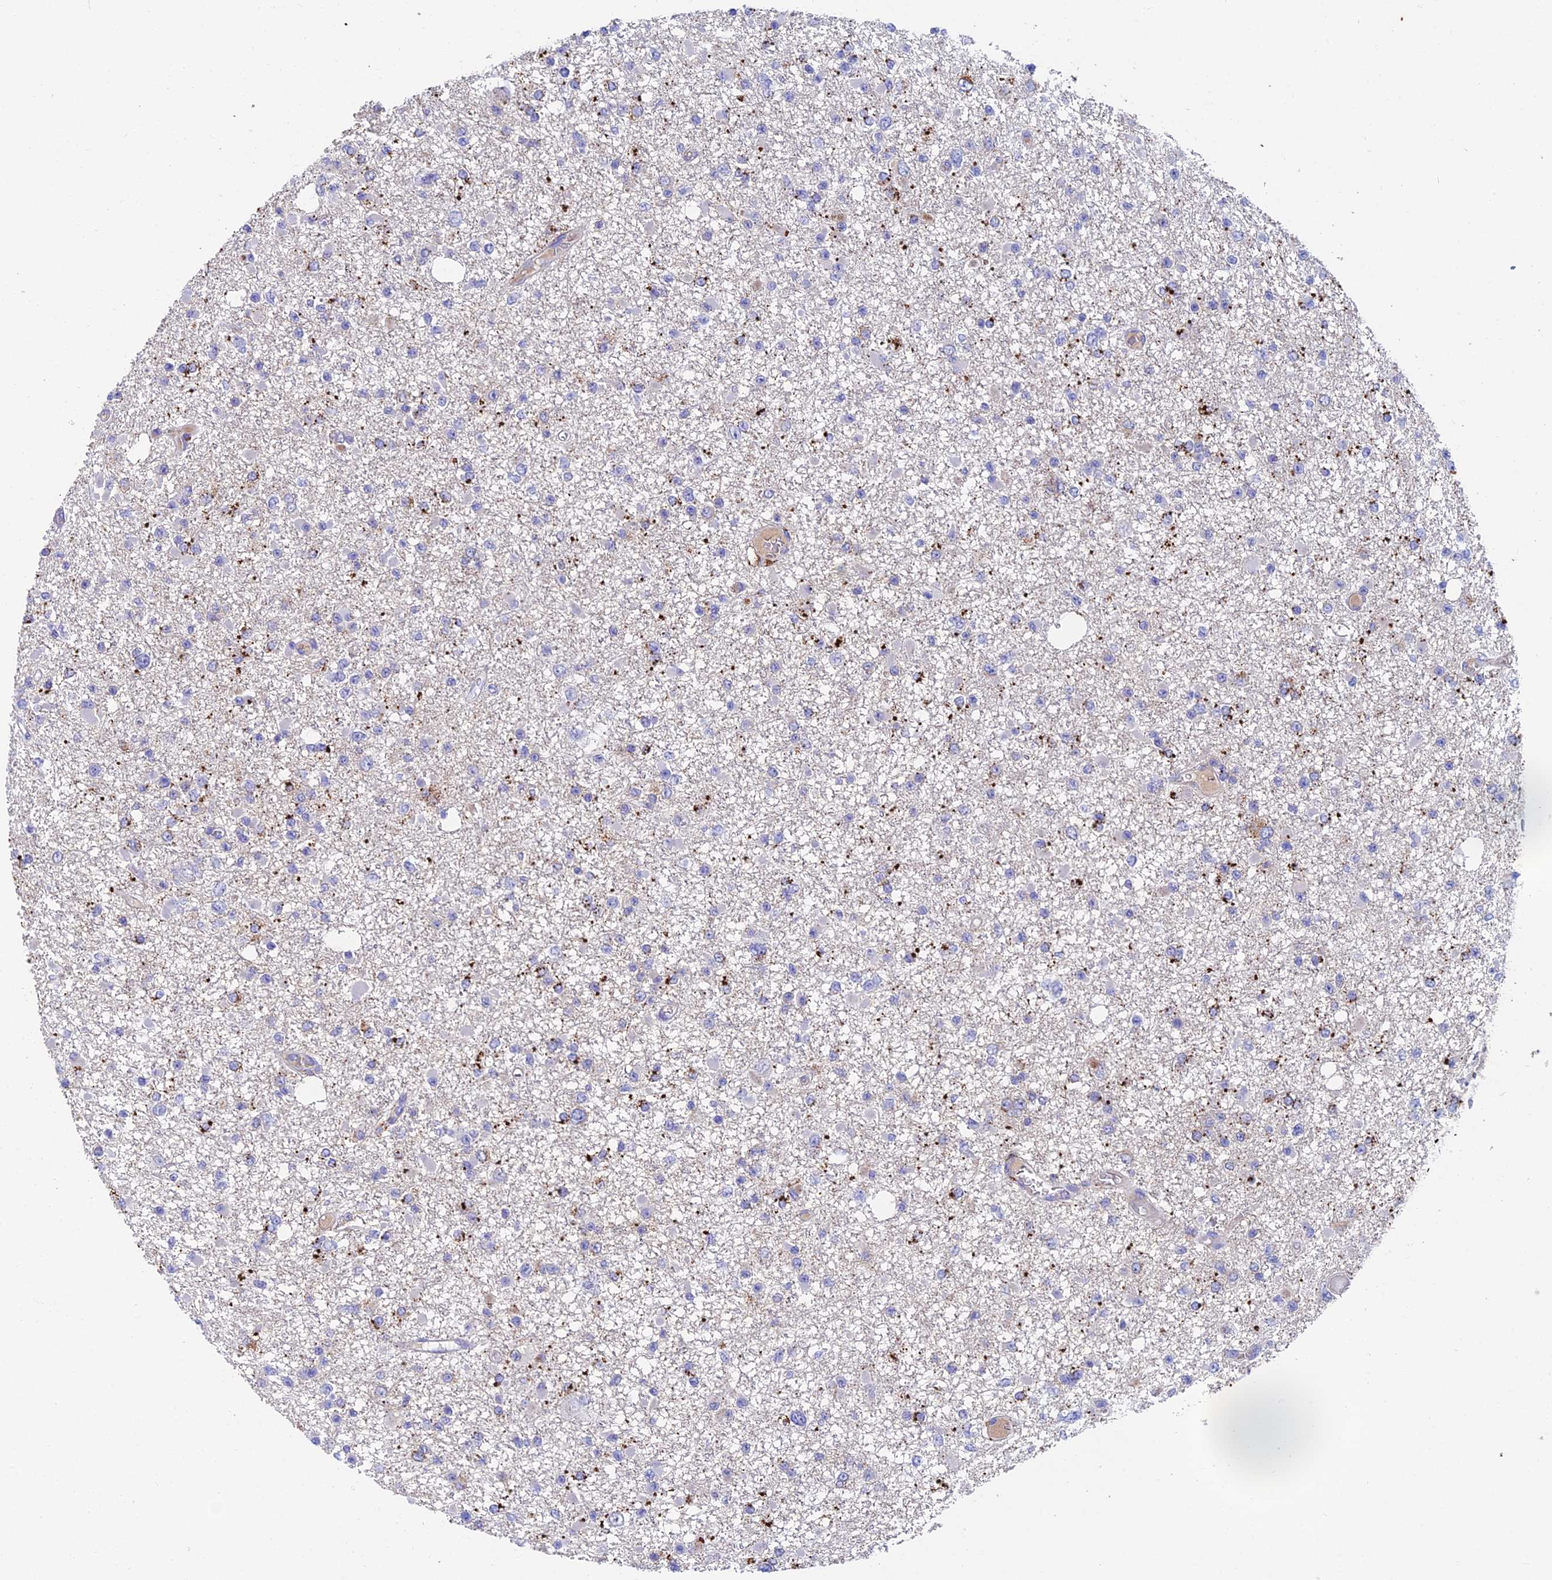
{"staining": {"intensity": "moderate", "quantity": "<25%", "location": "cytoplasmic/membranous"}, "tissue": "glioma", "cell_type": "Tumor cells", "image_type": "cancer", "snomed": [{"axis": "morphology", "description": "Glioma, malignant, Low grade"}, {"axis": "topography", "description": "Brain"}], "caption": "Malignant glioma (low-grade) stained with IHC displays moderate cytoplasmic/membranous staining in approximately <25% of tumor cells.", "gene": "ADAMTS13", "patient": {"sex": "female", "age": 22}}